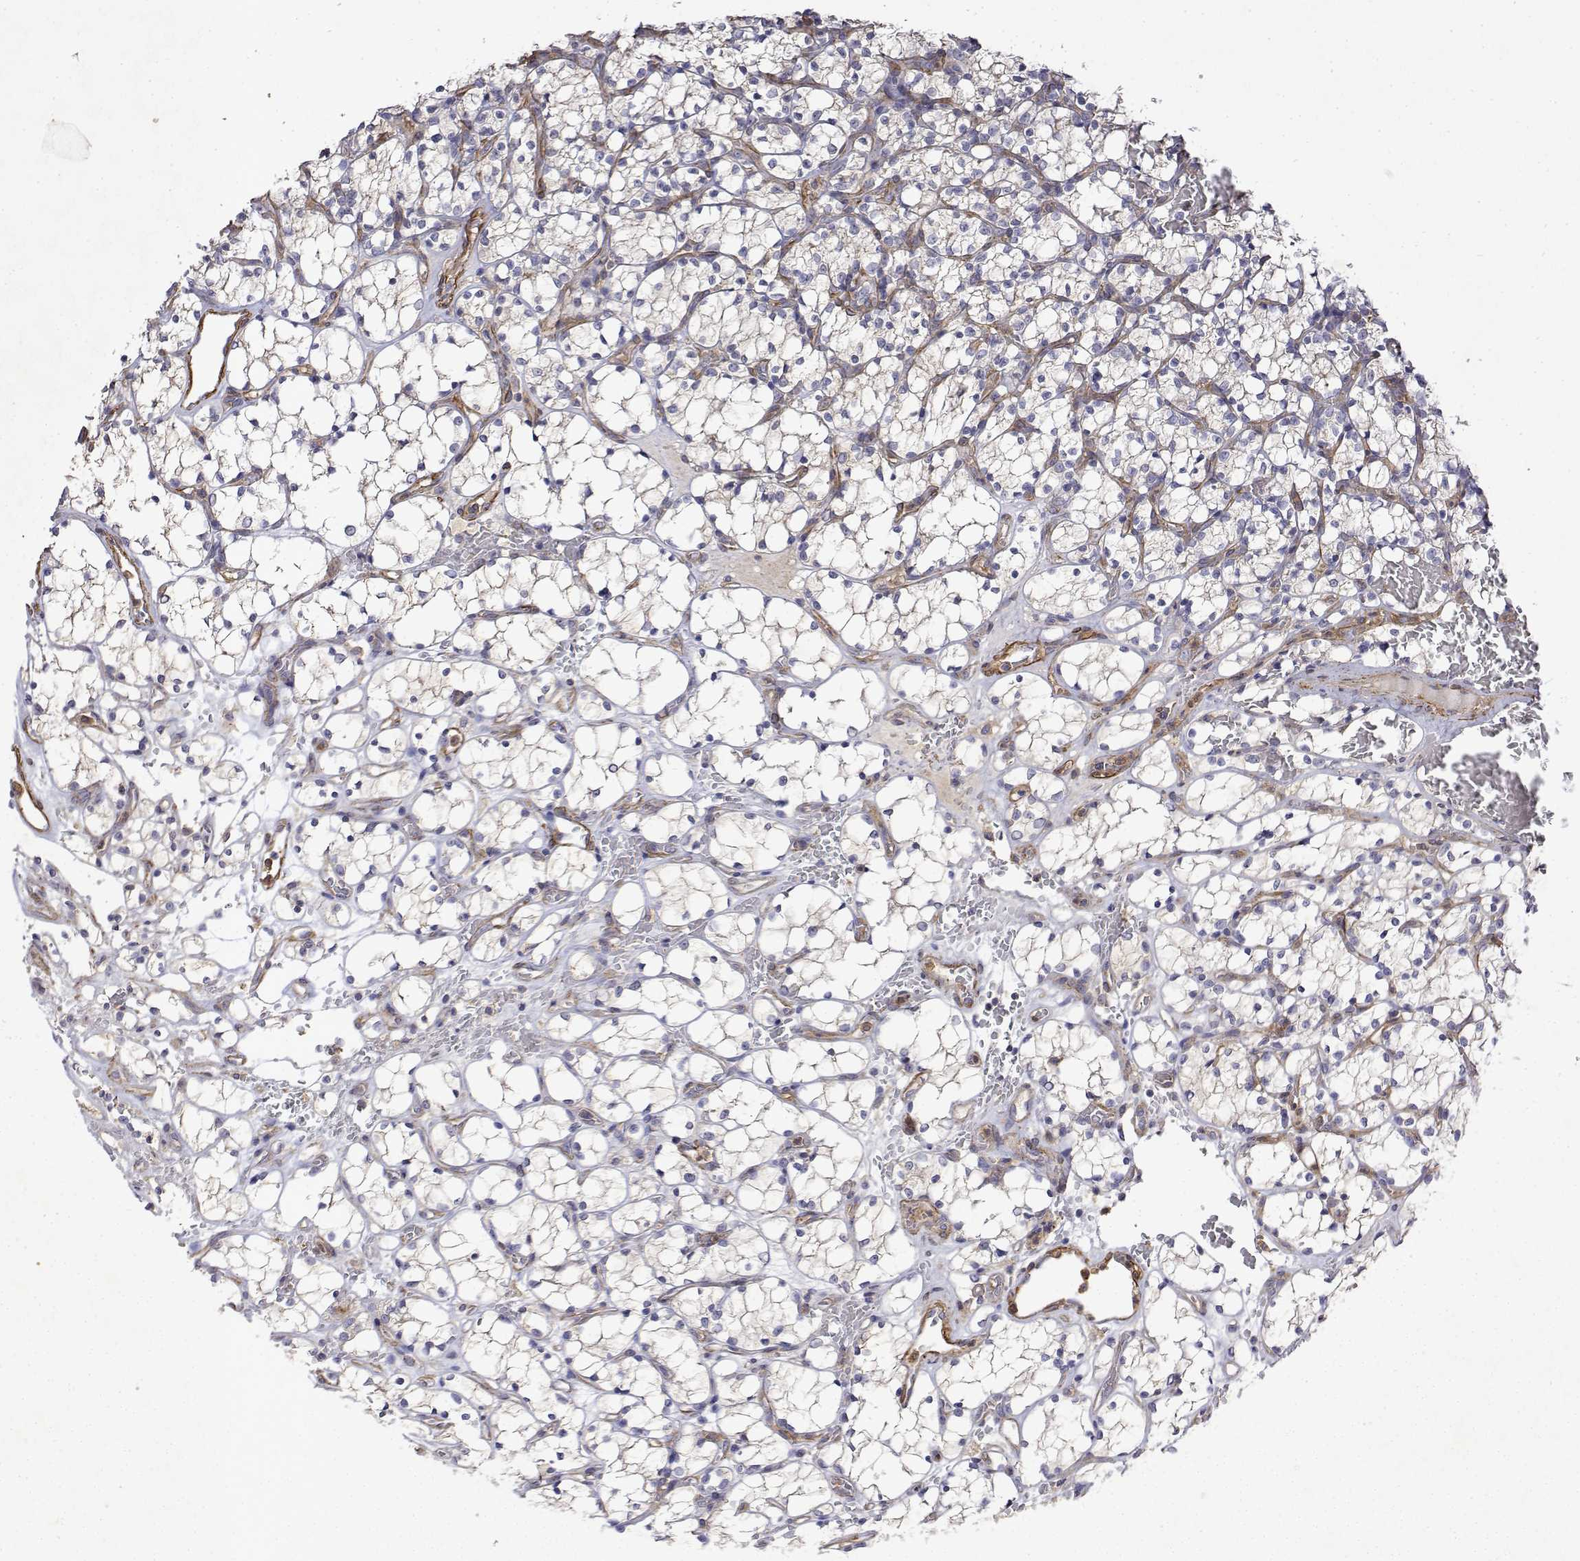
{"staining": {"intensity": "negative", "quantity": "none", "location": "none"}, "tissue": "renal cancer", "cell_type": "Tumor cells", "image_type": "cancer", "snomed": [{"axis": "morphology", "description": "Adenocarcinoma, NOS"}, {"axis": "topography", "description": "Kidney"}], "caption": "This is an immunohistochemistry (IHC) image of human renal cancer (adenocarcinoma). There is no expression in tumor cells.", "gene": "SOWAHD", "patient": {"sex": "female", "age": 69}}